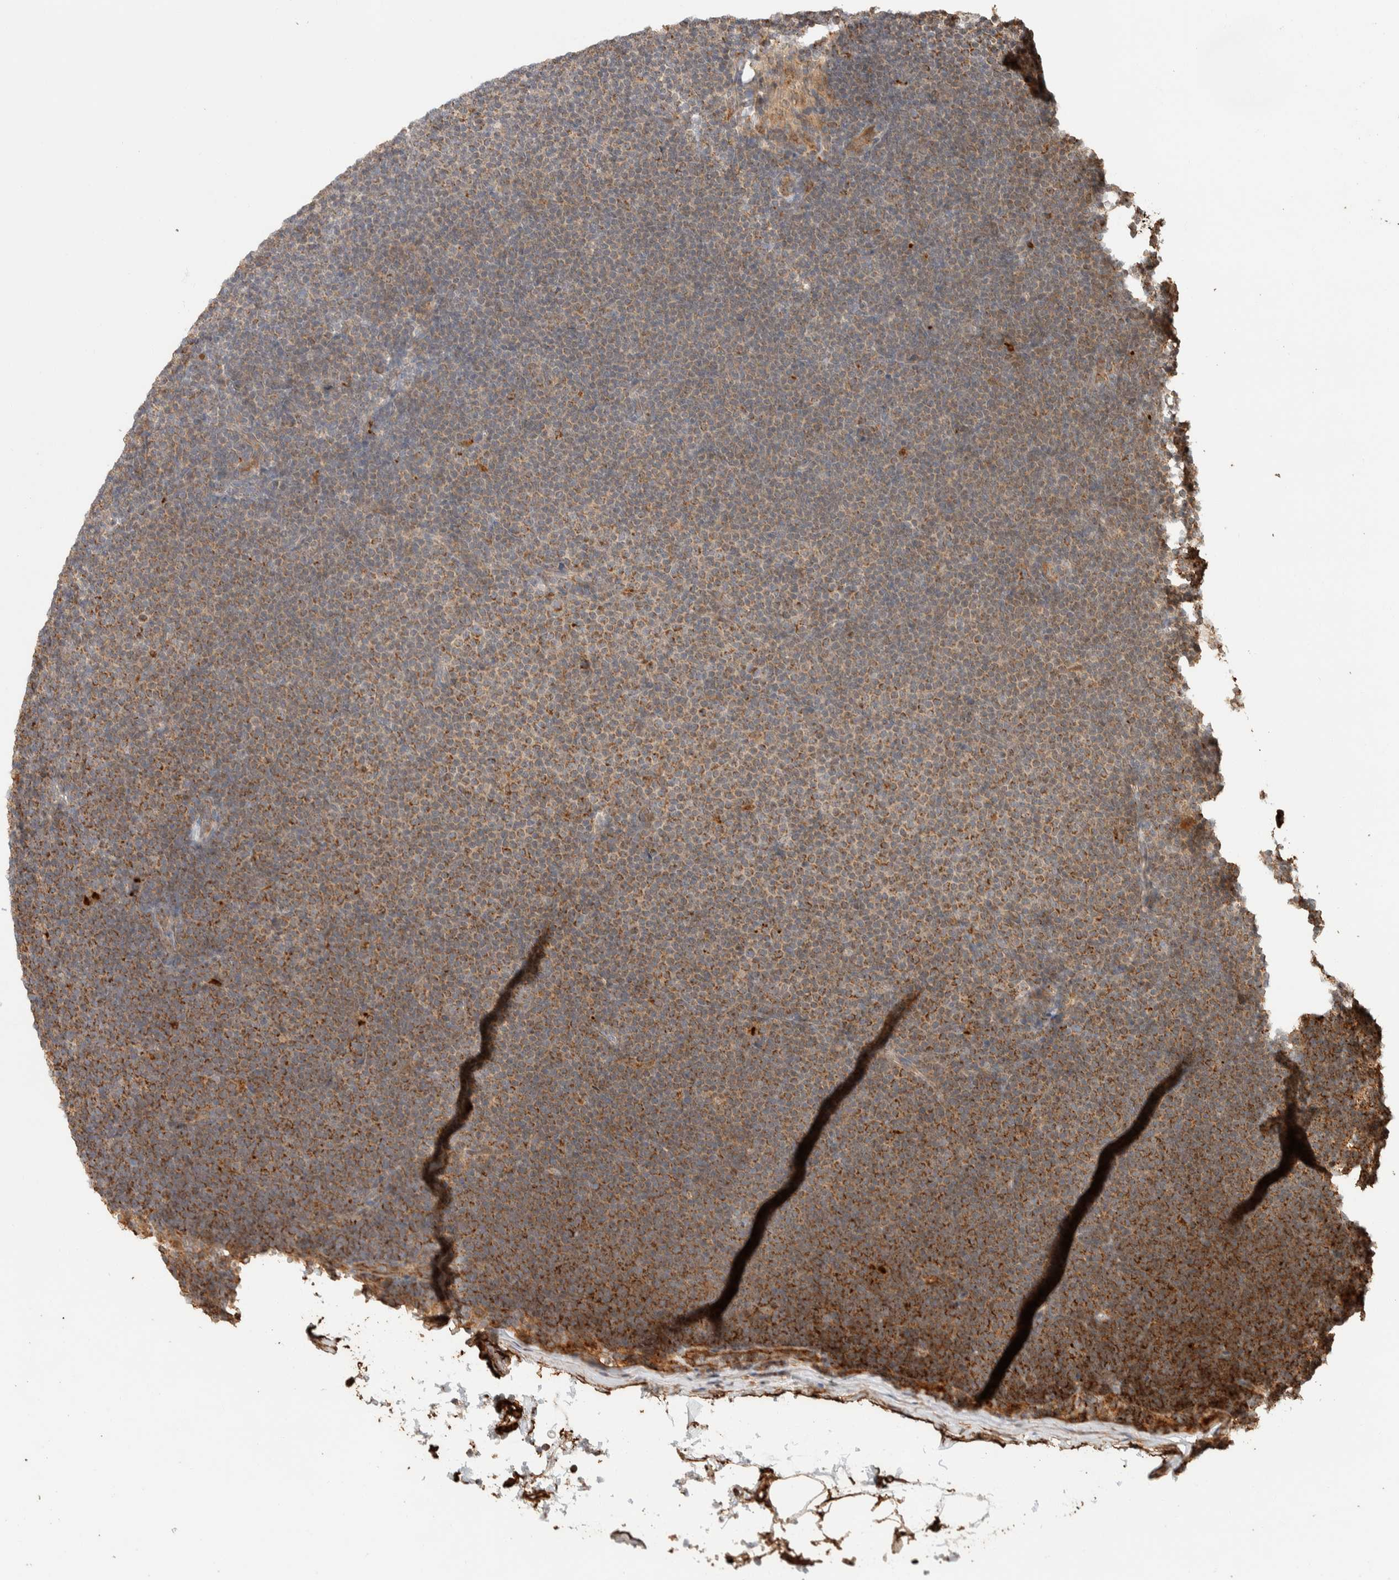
{"staining": {"intensity": "moderate", "quantity": ">75%", "location": "cytoplasmic/membranous"}, "tissue": "lymphoma", "cell_type": "Tumor cells", "image_type": "cancer", "snomed": [{"axis": "morphology", "description": "Malignant lymphoma, non-Hodgkin's type, Low grade"}, {"axis": "topography", "description": "Lymph node"}], "caption": "High-magnification brightfield microscopy of lymphoma stained with DAB (3,3'-diaminobenzidine) (brown) and counterstained with hematoxylin (blue). tumor cells exhibit moderate cytoplasmic/membranous expression is present in approximately>75% of cells. (Stains: DAB (3,3'-diaminobenzidine) in brown, nuclei in blue, Microscopy: brightfield microscopy at high magnification).", "gene": "KIF9", "patient": {"sex": "female", "age": 53}}